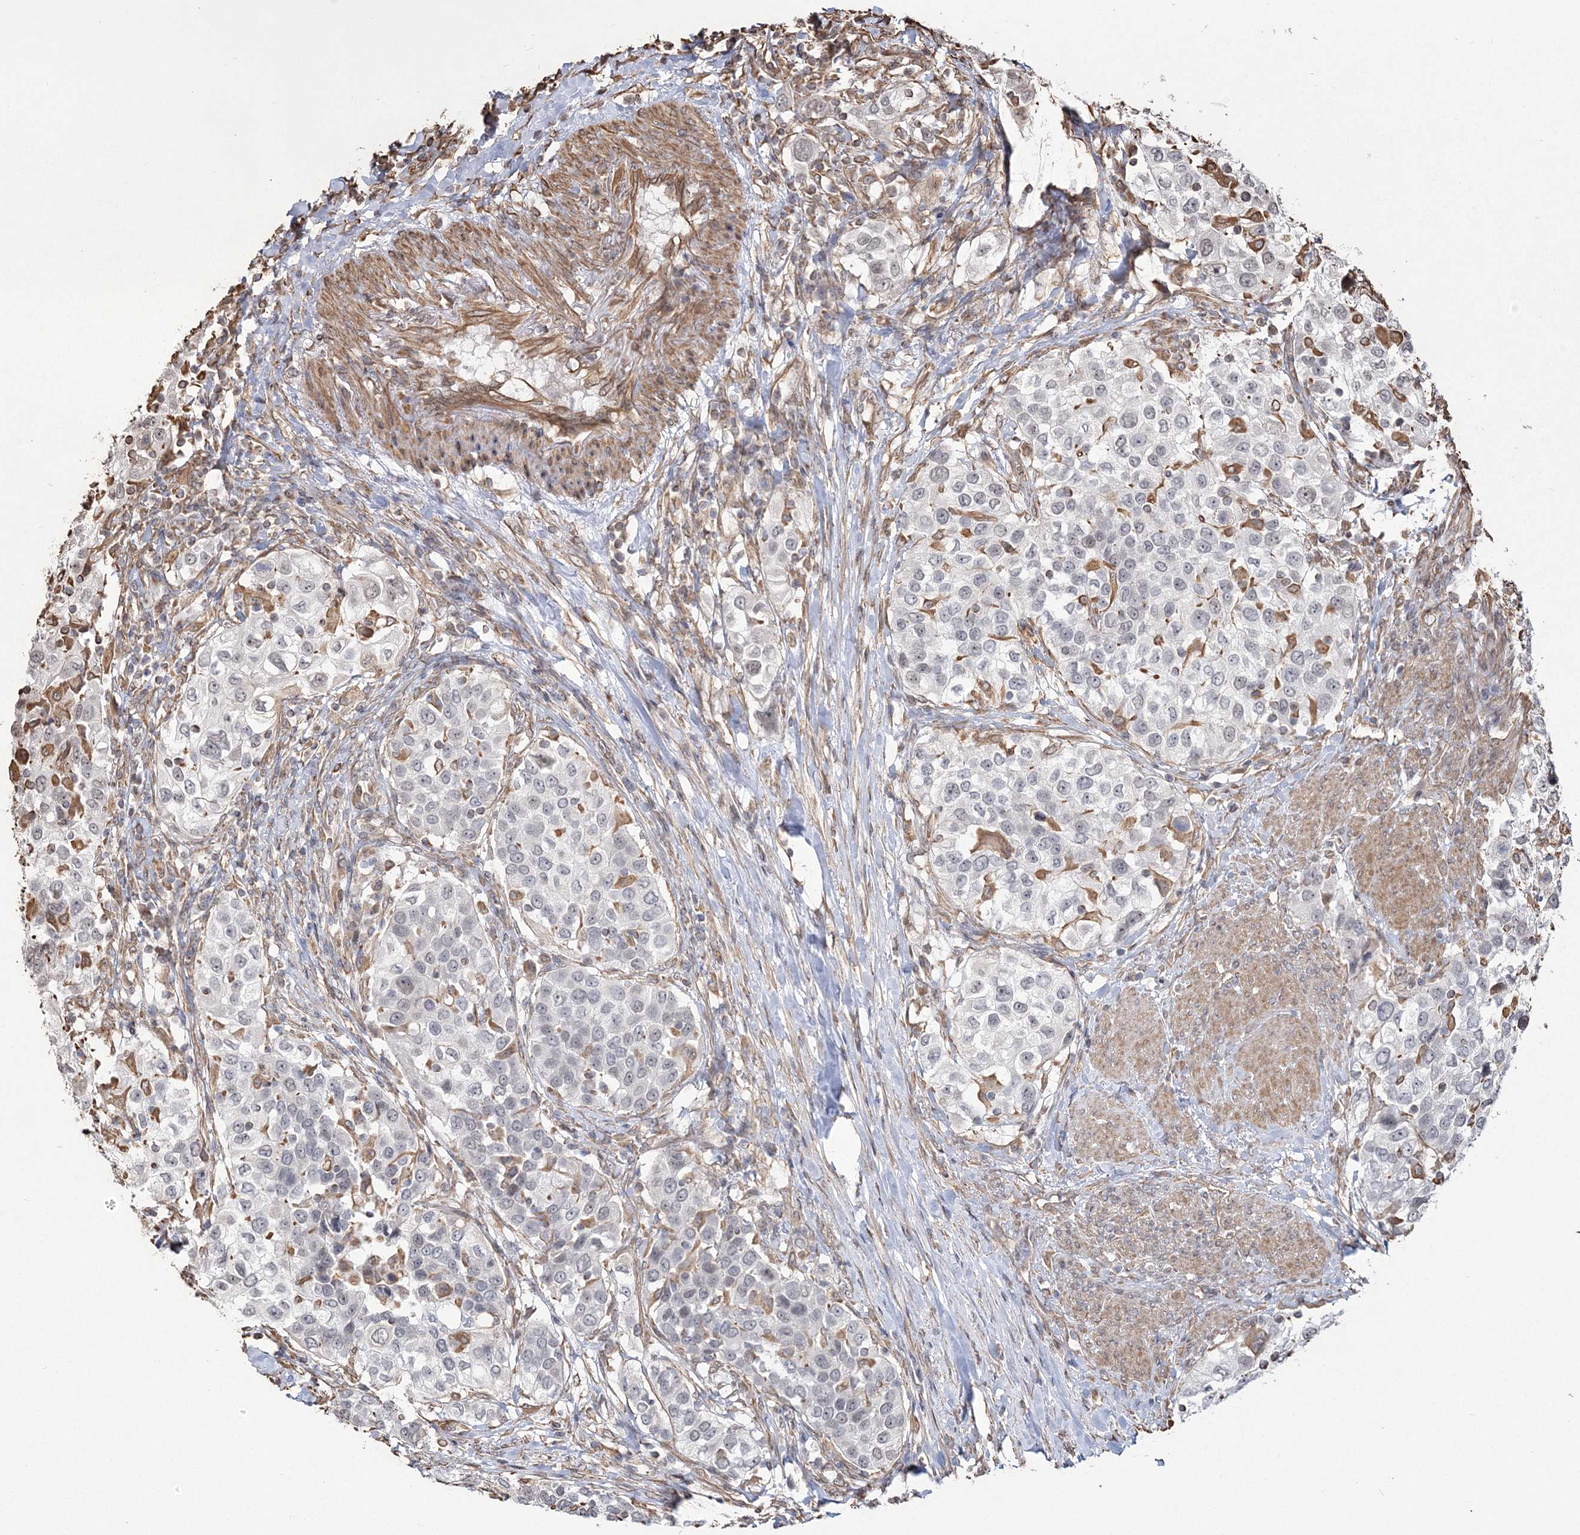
{"staining": {"intensity": "negative", "quantity": "none", "location": "none"}, "tissue": "urothelial cancer", "cell_type": "Tumor cells", "image_type": "cancer", "snomed": [{"axis": "morphology", "description": "Urothelial carcinoma, High grade"}, {"axis": "topography", "description": "Urinary bladder"}], "caption": "A micrograph of human urothelial cancer is negative for staining in tumor cells.", "gene": "ATP11B", "patient": {"sex": "female", "age": 80}}